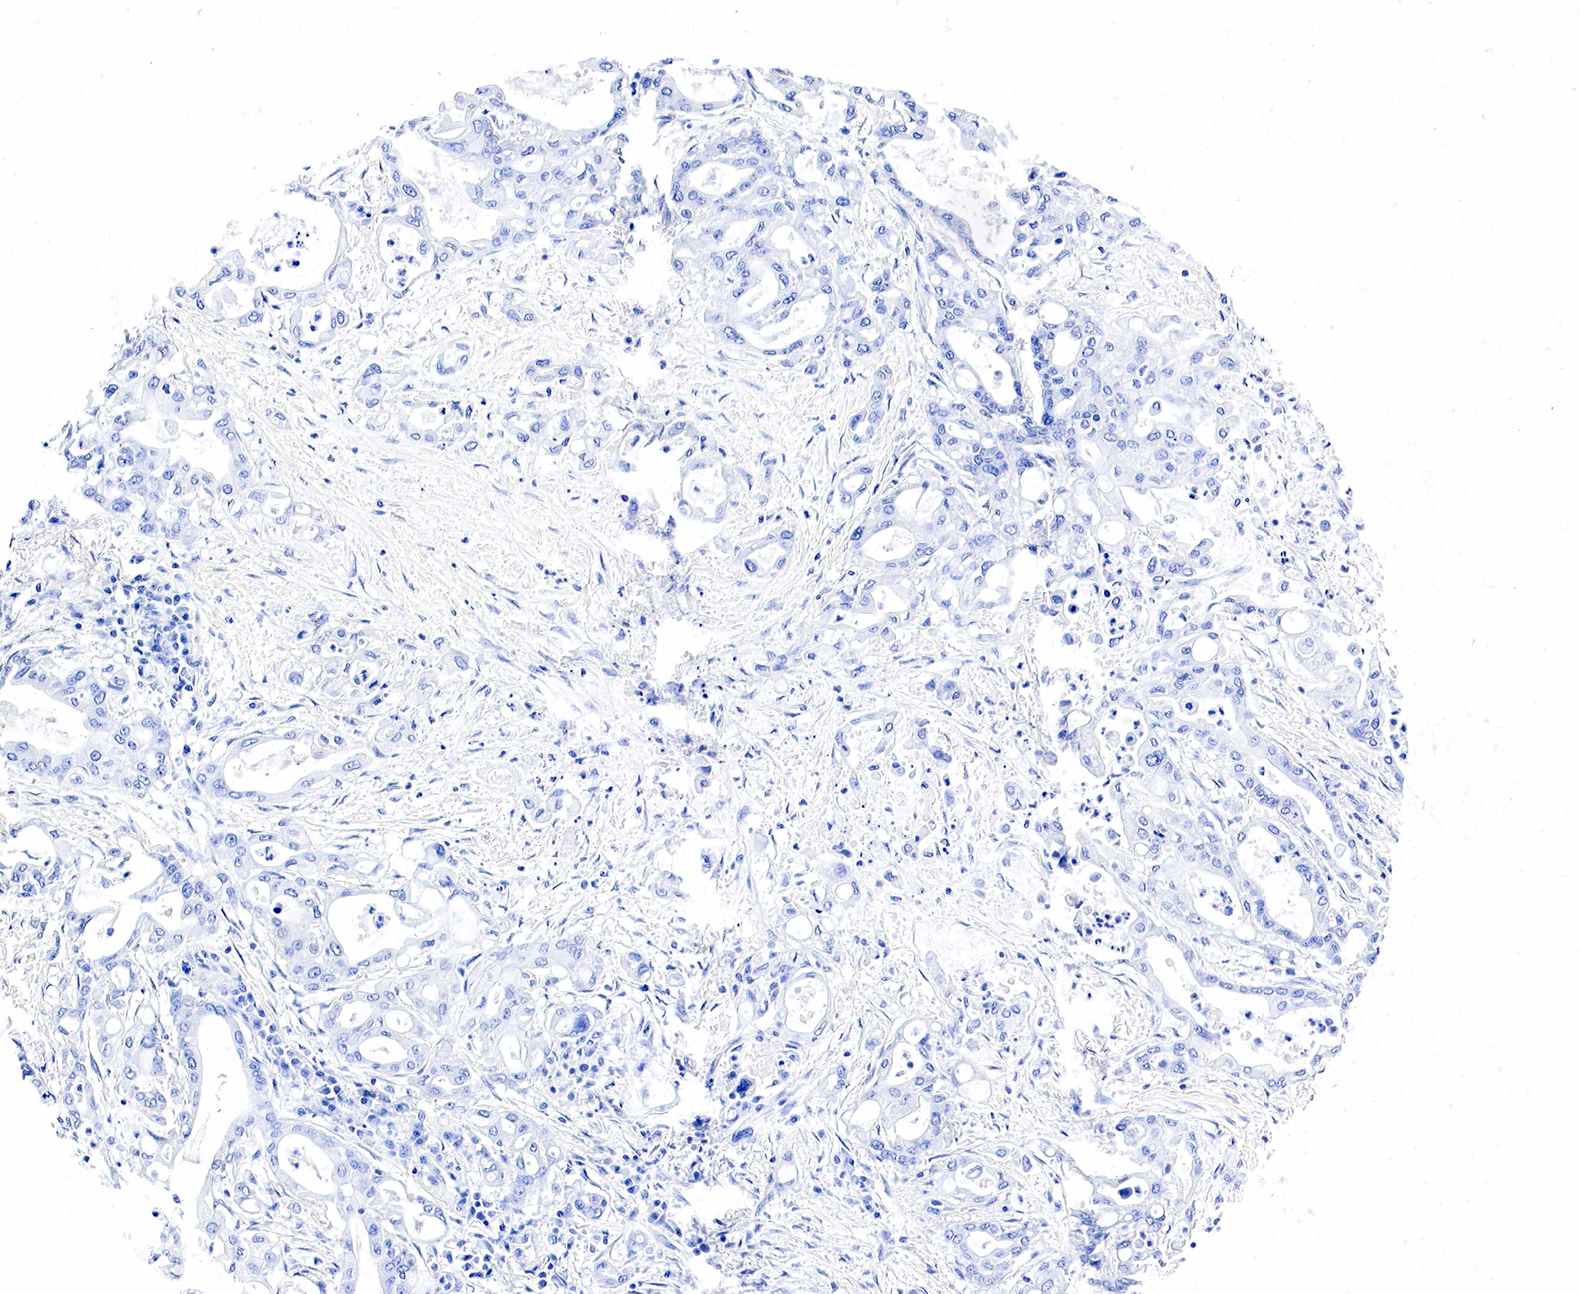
{"staining": {"intensity": "negative", "quantity": "none", "location": "none"}, "tissue": "pancreatic cancer", "cell_type": "Tumor cells", "image_type": "cancer", "snomed": [{"axis": "morphology", "description": "Adenocarcinoma, NOS"}, {"axis": "topography", "description": "Pancreas"}], "caption": "A high-resolution image shows immunohistochemistry staining of pancreatic adenocarcinoma, which displays no significant positivity in tumor cells. (DAB immunohistochemistry (IHC) visualized using brightfield microscopy, high magnification).", "gene": "ACP3", "patient": {"sex": "female", "age": 57}}